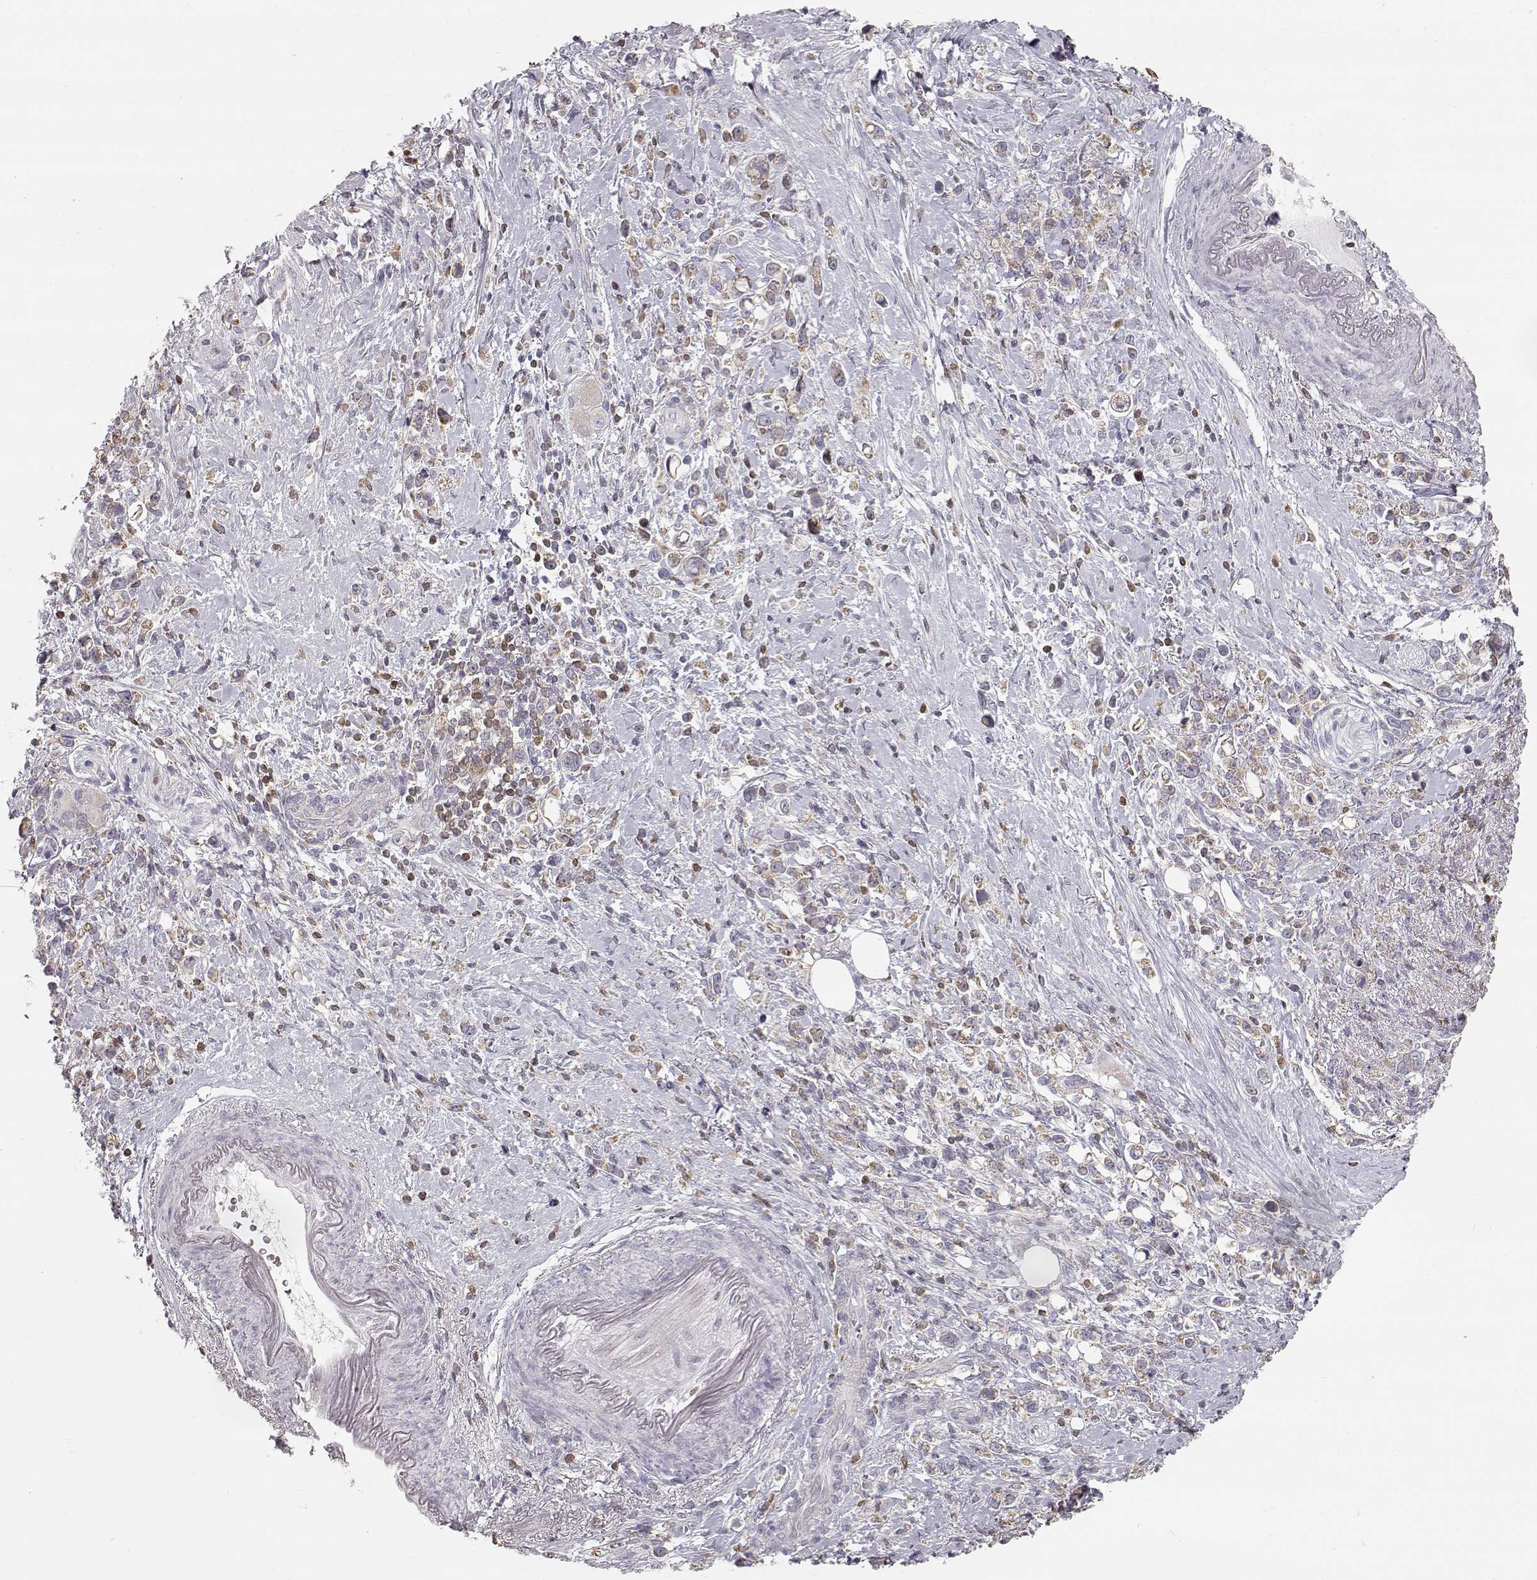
{"staining": {"intensity": "moderate", "quantity": ">75%", "location": "cytoplasmic/membranous"}, "tissue": "stomach cancer", "cell_type": "Tumor cells", "image_type": "cancer", "snomed": [{"axis": "morphology", "description": "Adenocarcinoma, NOS"}, {"axis": "topography", "description": "Stomach"}], "caption": "Immunohistochemistry histopathology image of human stomach cancer (adenocarcinoma) stained for a protein (brown), which displays medium levels of moderate cytoplasmic/membranous staining in about >75% of tumor cells.", "gene": "GRAP2", "patient": {"sex": "male", "age": 63}}